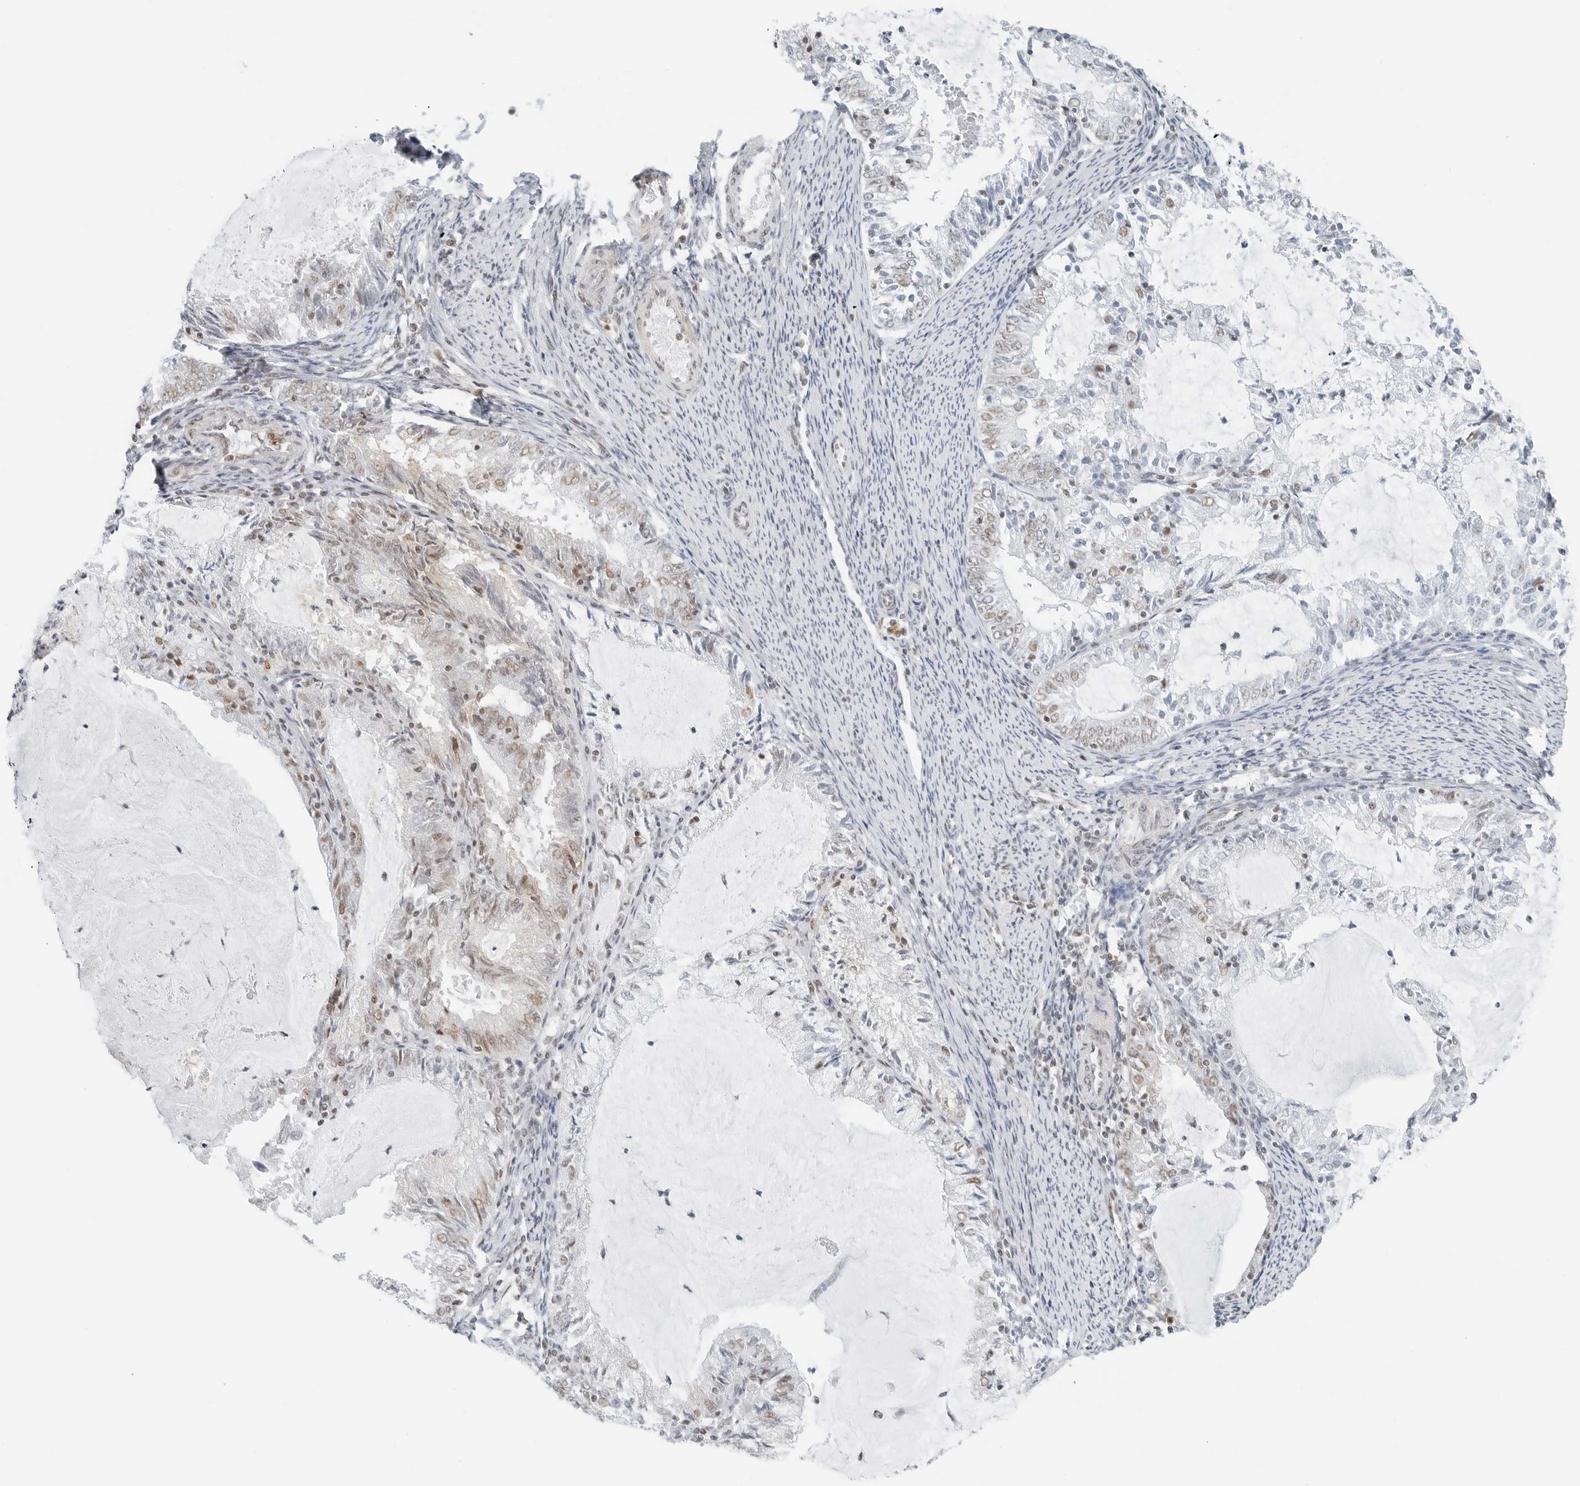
{"staining": {"intensity": "weak", "quantity": "<25%", "location": "nuclear"}, "tissue": "endometrial cancer", "cell_type": "Tumor cells", "image_type": "cancer", "snomed": [{"axis": "morphology", "description": "Adenocarcinoma, NOS"}, {"axis": "topography", "description": "Endometrium"}], "caption": "Endometrial cancer stained for a protein using immunohistochemistry reveals no expression tumor cells.", "gene": "CRTC2", "patient": {"sex": "female", "age": 57}}